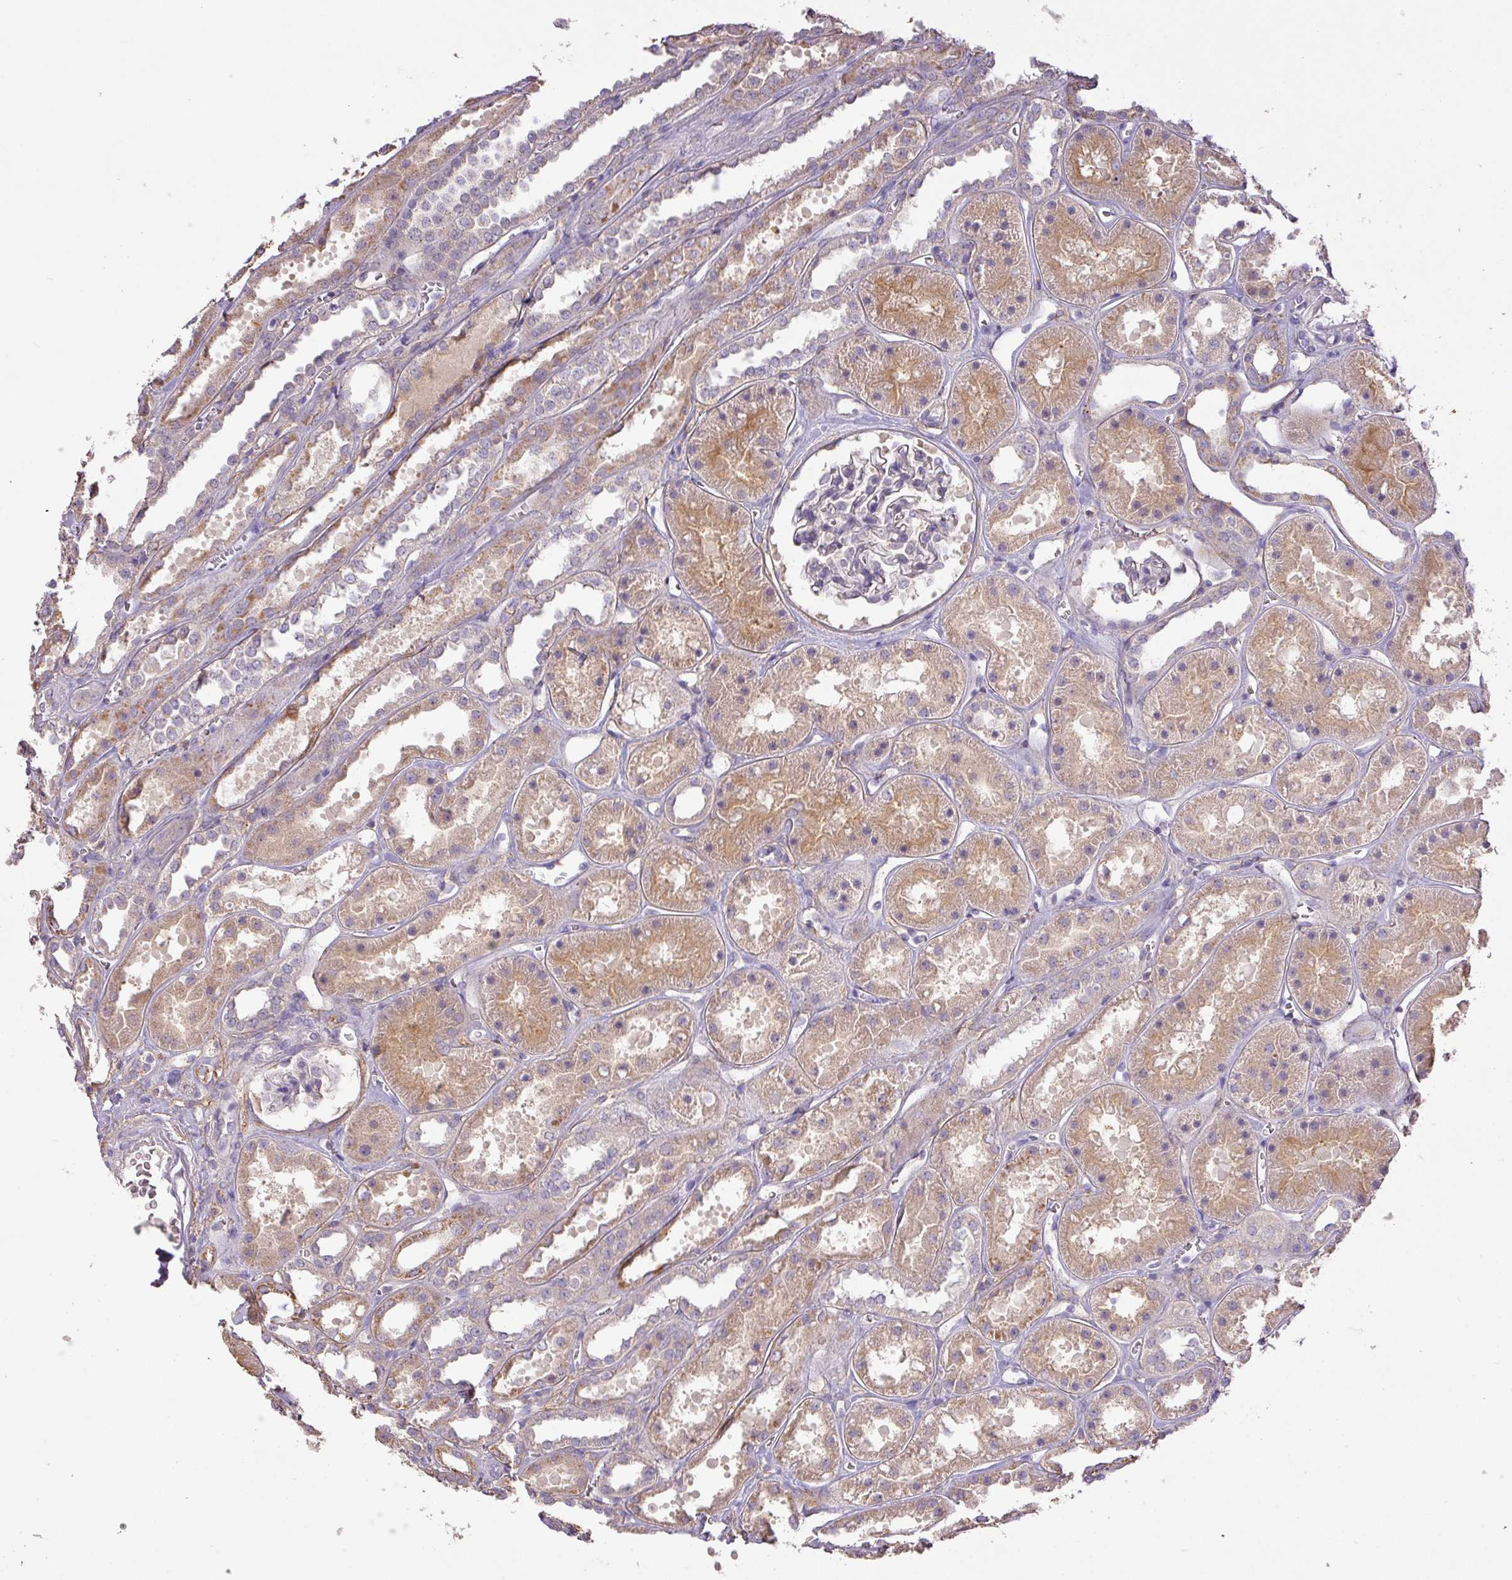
{"staining": {"intensity": "negative", "quantity": "none", "location": "none"}, "tissue": "kidney", "cell_type": "Cells in glomeruli", "image_type": "normal", "snomed": [{"axis": "morphology", "description": "Normal tissue, NOS"}, {"axis": "topography", "description": "Kidney"}], "caption": "Immunohistochemistry micrograph of unremarkable kidney: human kidney stained with DAB (3,3'-diaminobenzidine) demonstrates no significant protein positivity in cells in glomeruli.", "gene": "PRADC1", "patient": {"sex": "female", "age": 41}}